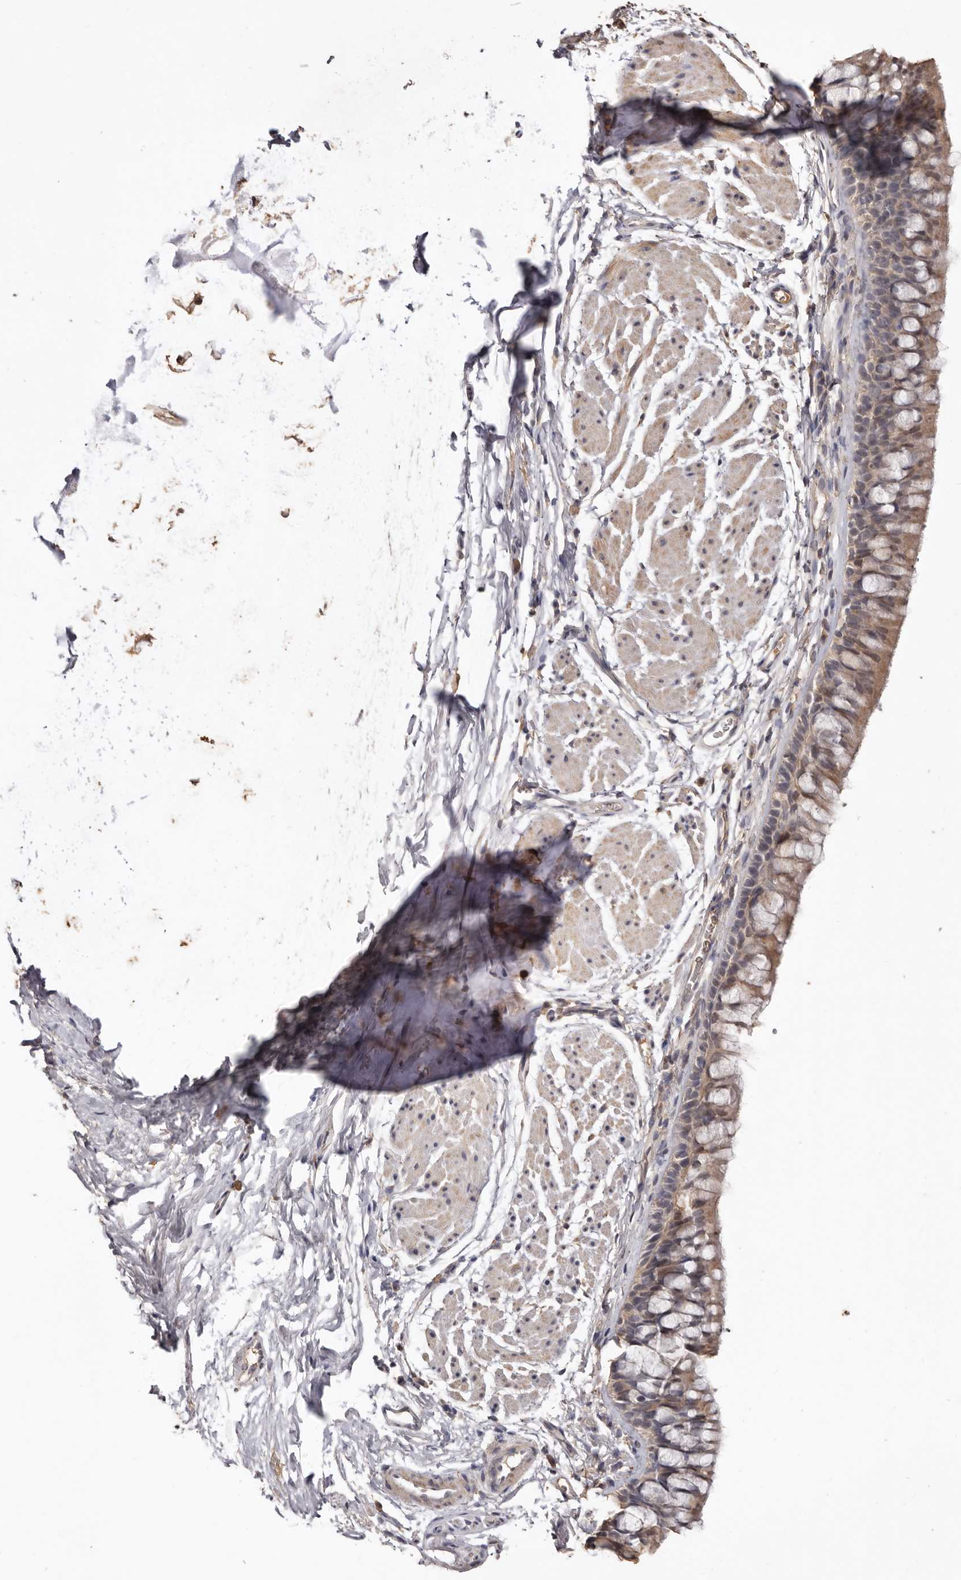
{"staining": {"intensity": "weak", "quantity": "25%-75%", "location": "cytoplasmic/membranous"}, "tissue": "bronchus", "cell_type": "Respiratory epithelial cells", "image_type": "normal", "snomed": [{"axis": "morphology", "description": "Normal tissue, NOS"}, {"axis": "topography", "description": "Cartilage tissue"}, {"axis": "topography", "description": "Bronchus"}], "caption": "Protein expression by immunohistochemistry (IHC) shows weak cytoplasmic/membranous staining in about 25%-75% of respiratory epithelial cells in normal bronchus.", "gene": "INAVA", "patient": {"sex": "female", "age": 53}}